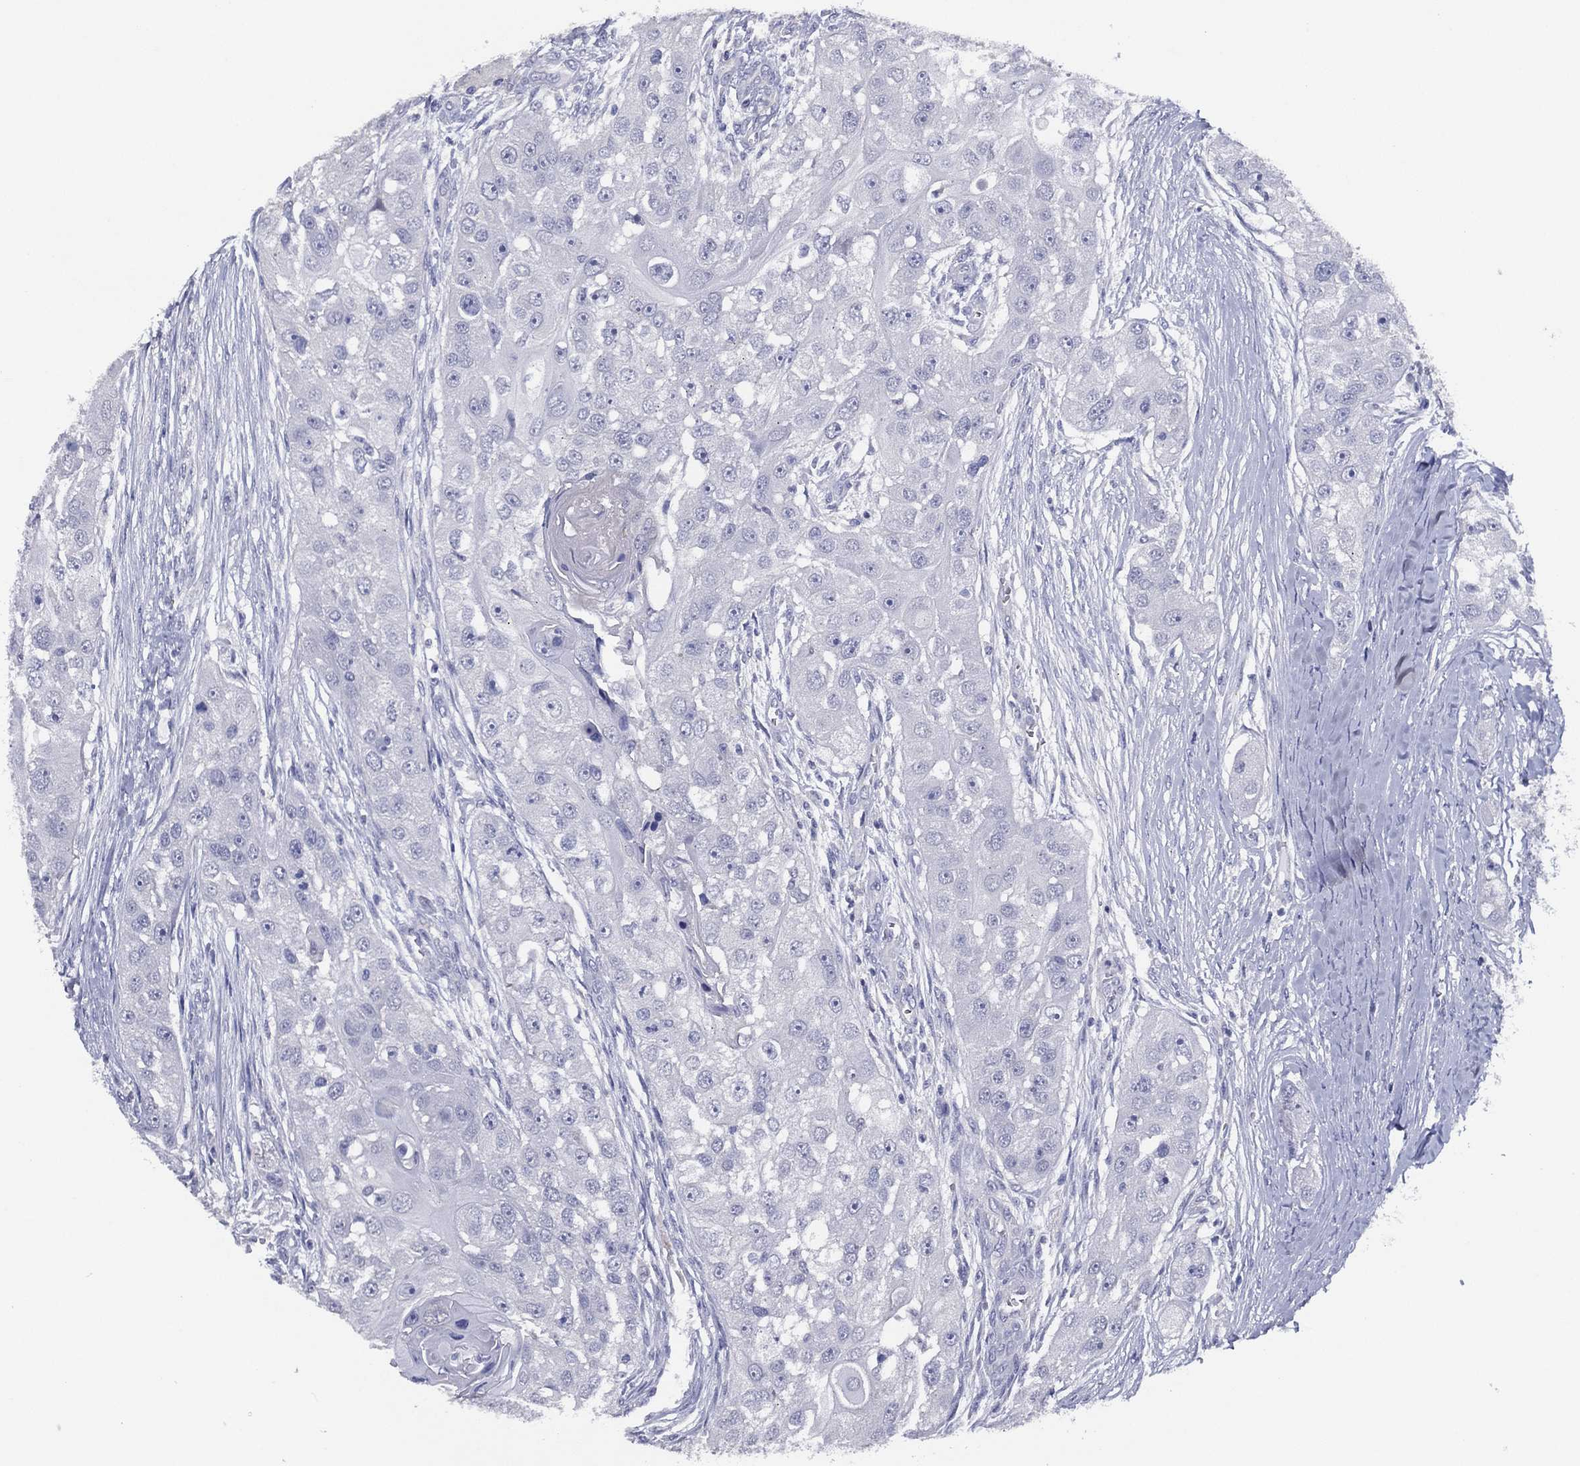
{"staining": {"intensity": "negative", "quantity": "none", "location": "none"}, "tissue": "head and neck cancer", "cell_type": "Tumor cells", "image_type": "cancer", "snomed": [{"axis": "morphology", "description": "Normal tissue, NOS"}, {"axis": "morphology", "description": "Squamous cell carcinoma, NOS"}, {"axis": "topography", "description": "Skeletal muscle"}, {"axis": "topography", "description": "Head-Neck"}], "caption": "A photomicrograph of human head and neck cancer (squamous cell carcinoma) is negative for staining in tumor cells.", "gene": "SLC13A4", "patient": {"sex": "male", "age": 51}}